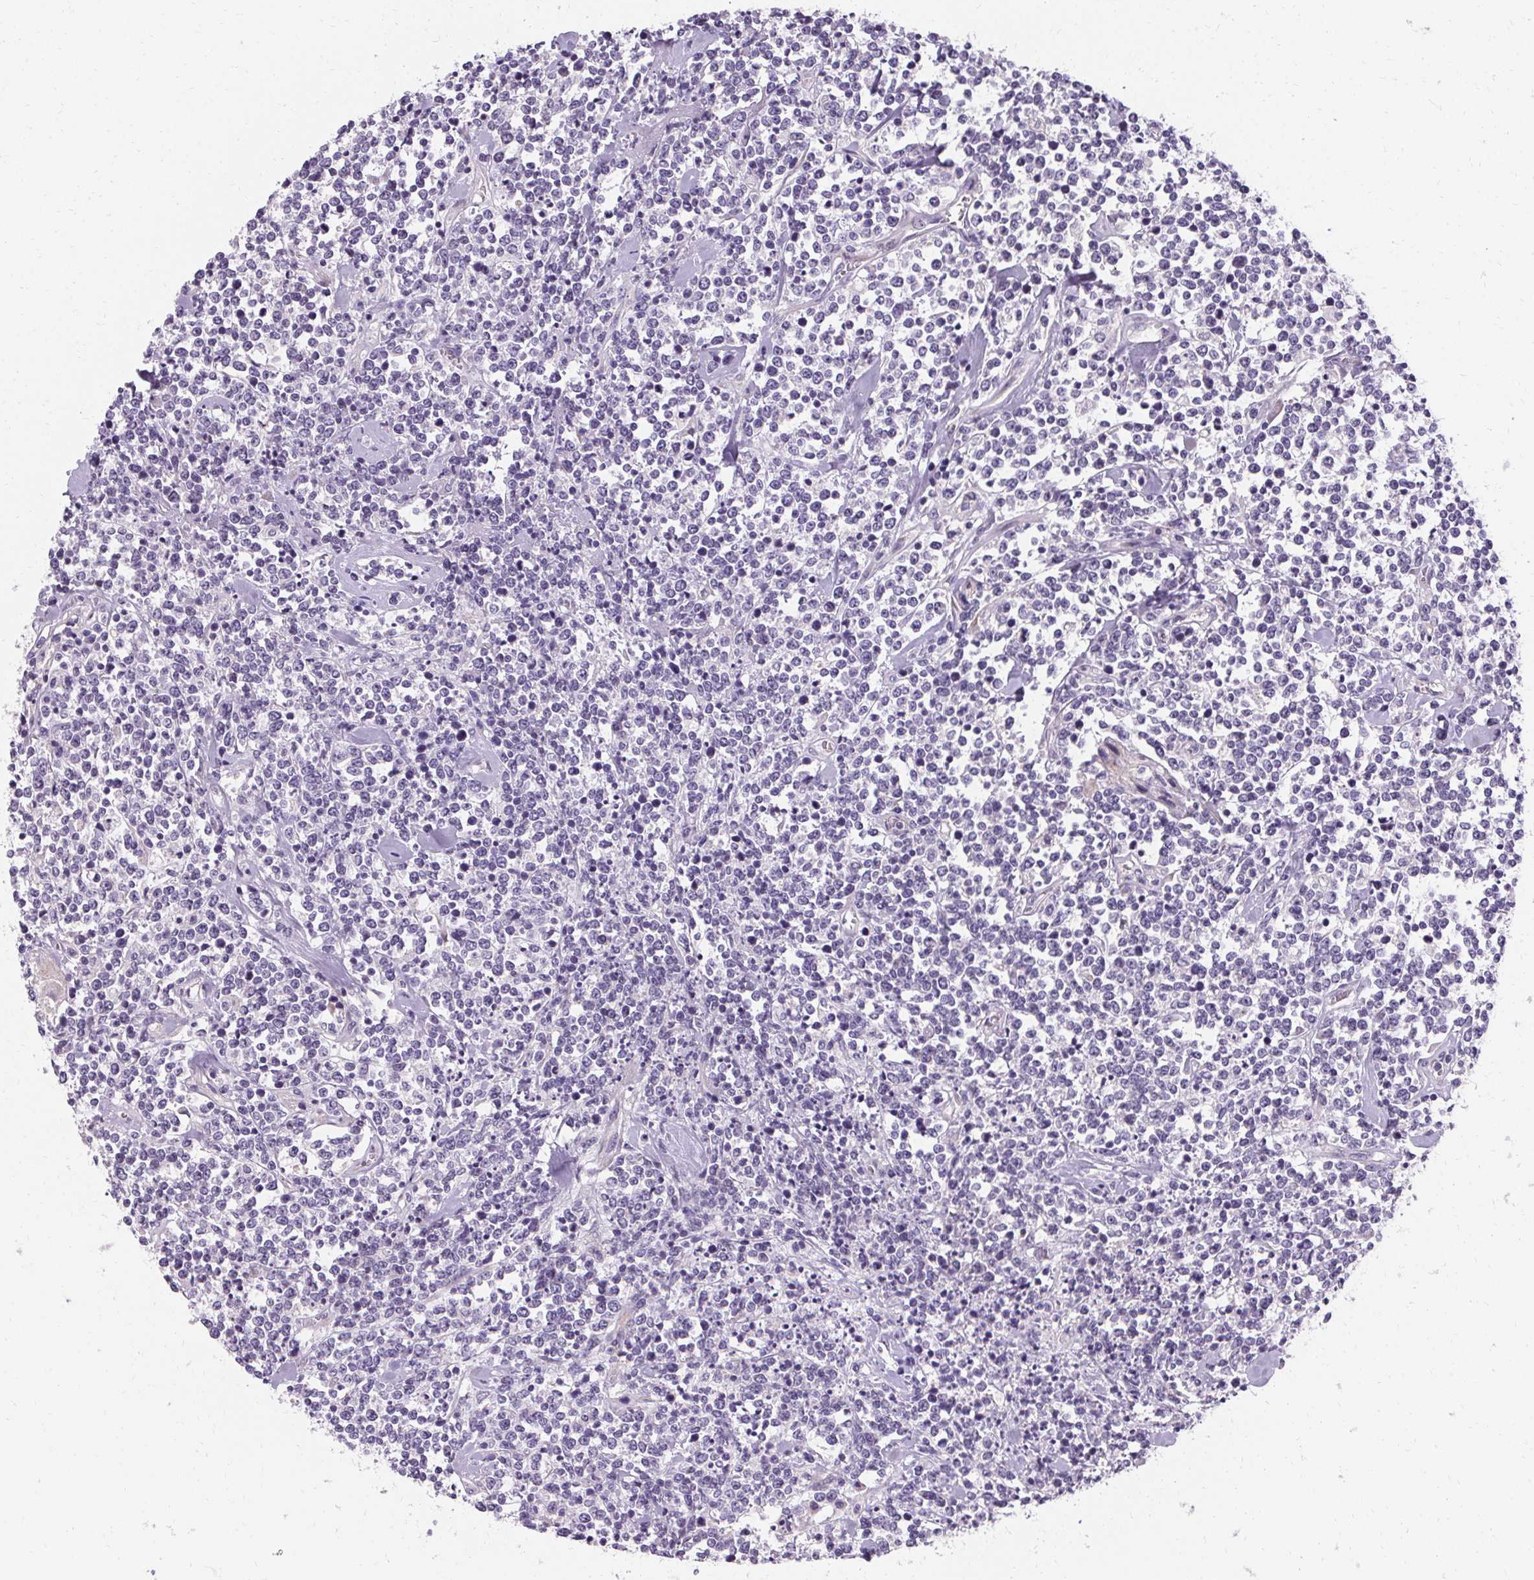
{"staining": {"intensity": "negative", "quantity": "none", "location": "none"}, "tissue": "lymphoma", "cell_type": "Tumor cells", "image_type": "cancer", "snomed": [{"axis": "morphology", "description": "Malignant lymphoma, non-Hodgkin's type, High grade"}, {"axis": "topography", "description": "Colon"}], "caption": "IHC histopathology image of neoplastic tissue: malignant lymphoma, non-Hodgkin's type (high-grade) stained with DAB (3,3'-diaminobenzidine) reveals no significant protein positivity in tumor cells.", "gene": "TRIP13", "patient": {"sex": "male", "age": 82}}